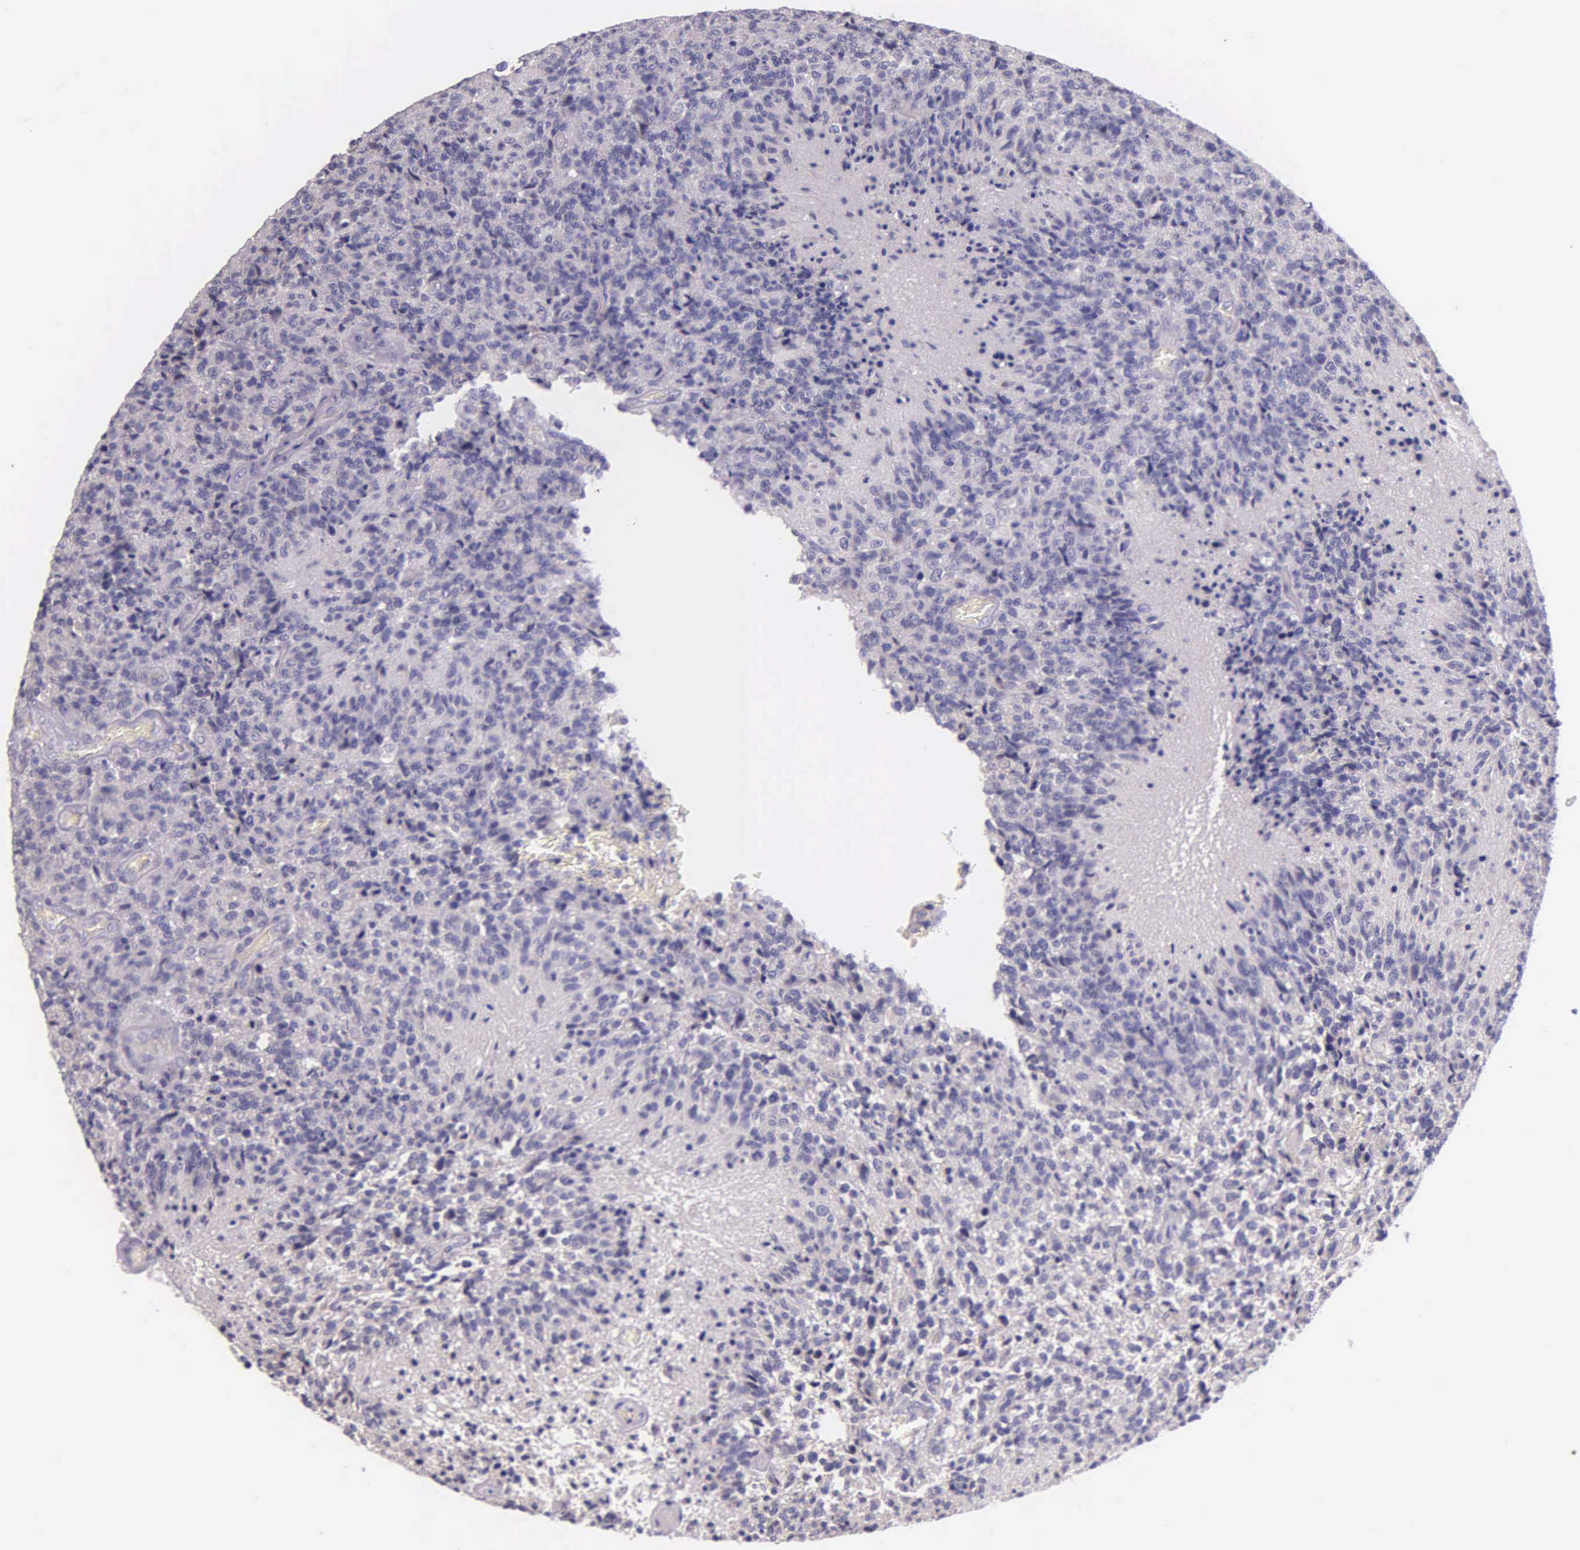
{"staining": {"intensity": "negative", "quantity": "none", "location": "none"}, "tissue": "glioma", "cell_type": "Tumor cells", "image_type": "cancer", "snomed": [{"axis": "morphology", "description": "Glioma, malignant, High grade"}, {"axis": "topography", "description": "Brain"}], "caption": "High power microscopy histopathology image of an IHC image of glioma, revealing no significant positivity in tumor cells.", "gene": "THSD7A", "patient": {"sex": "male", "age": 36}}